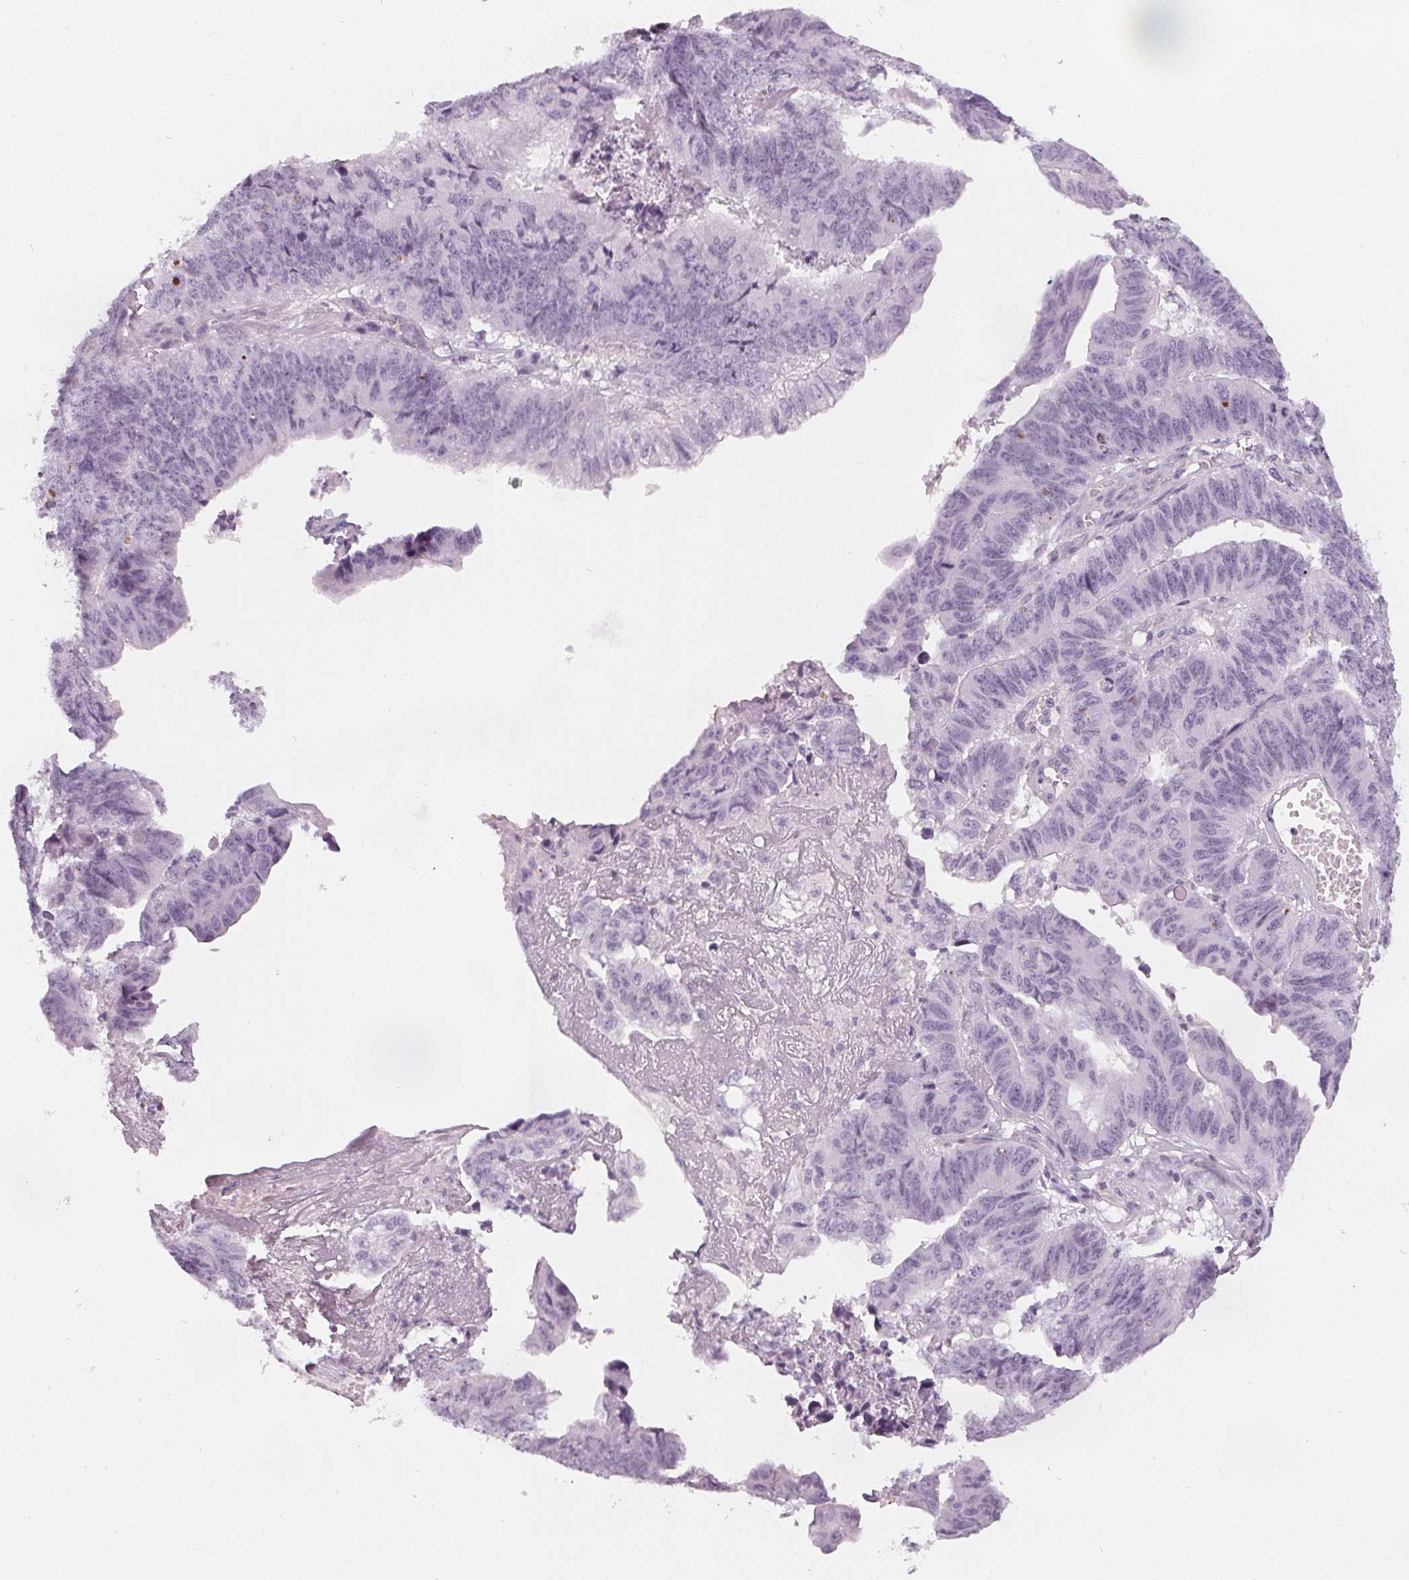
{"staining": {"intensity": "negative", "quantity": "none", "location": "none"}, "tissue": "stomach cancer", "cell_type": "Tumor cells", "image_type": "cancer", "snomed": [{"axis": "morphology", "description": "Adenocarcinoma, NOS"}, {"axis": "topography", "description": "Stomach, lower"}], "caption": "Tumor cells show no significant positivity in stomach adenocarcinoma. The staining was performed using DAB to visualize the protein expression in brown, while the nuclei were stained in blue with hematoxylin (Magnification: 20x).", "gene": "SLC5A12", "patient": {"sex": "male", "age": 77}}